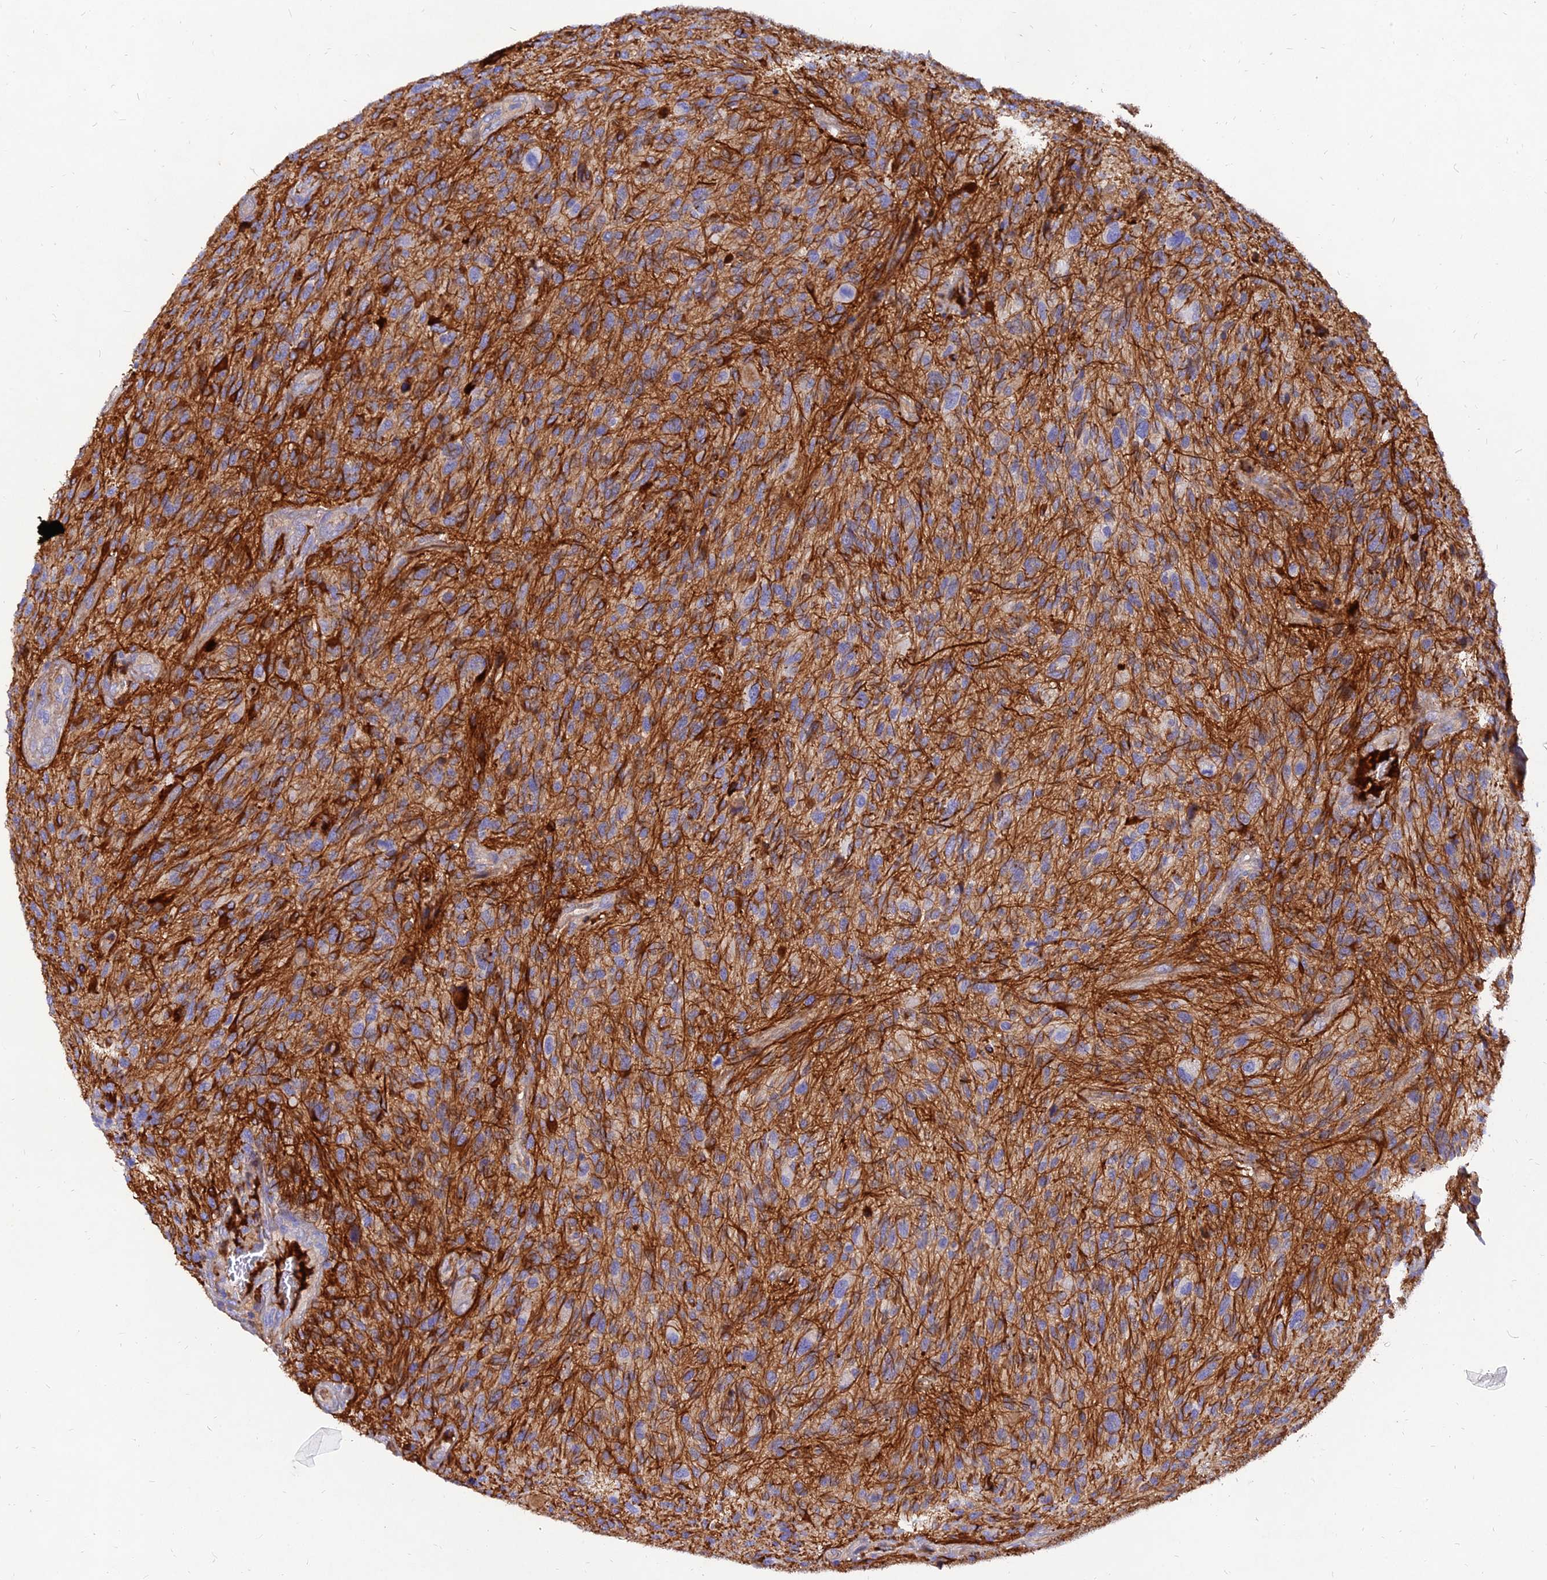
{"staining": {"intensity": "strong", "quantity": "<25%", "location": "cytoplasmic/membranous"}, "tissue": "glioma", "cell_type": "Tumor cells", "image_type": "cancer", "snomed": [{"axis": "morphology", "description": "Glioma, malignant, High grade"}, {"axis": "topography", "description": "Brain"}], "caption": "Tumor cells exhibit medium levels of strong cytoplasmic/membranous expression in about <25% of cells in glioma.", "gene": "MROH1", "patient": {"sex": "male", "age": 47}}